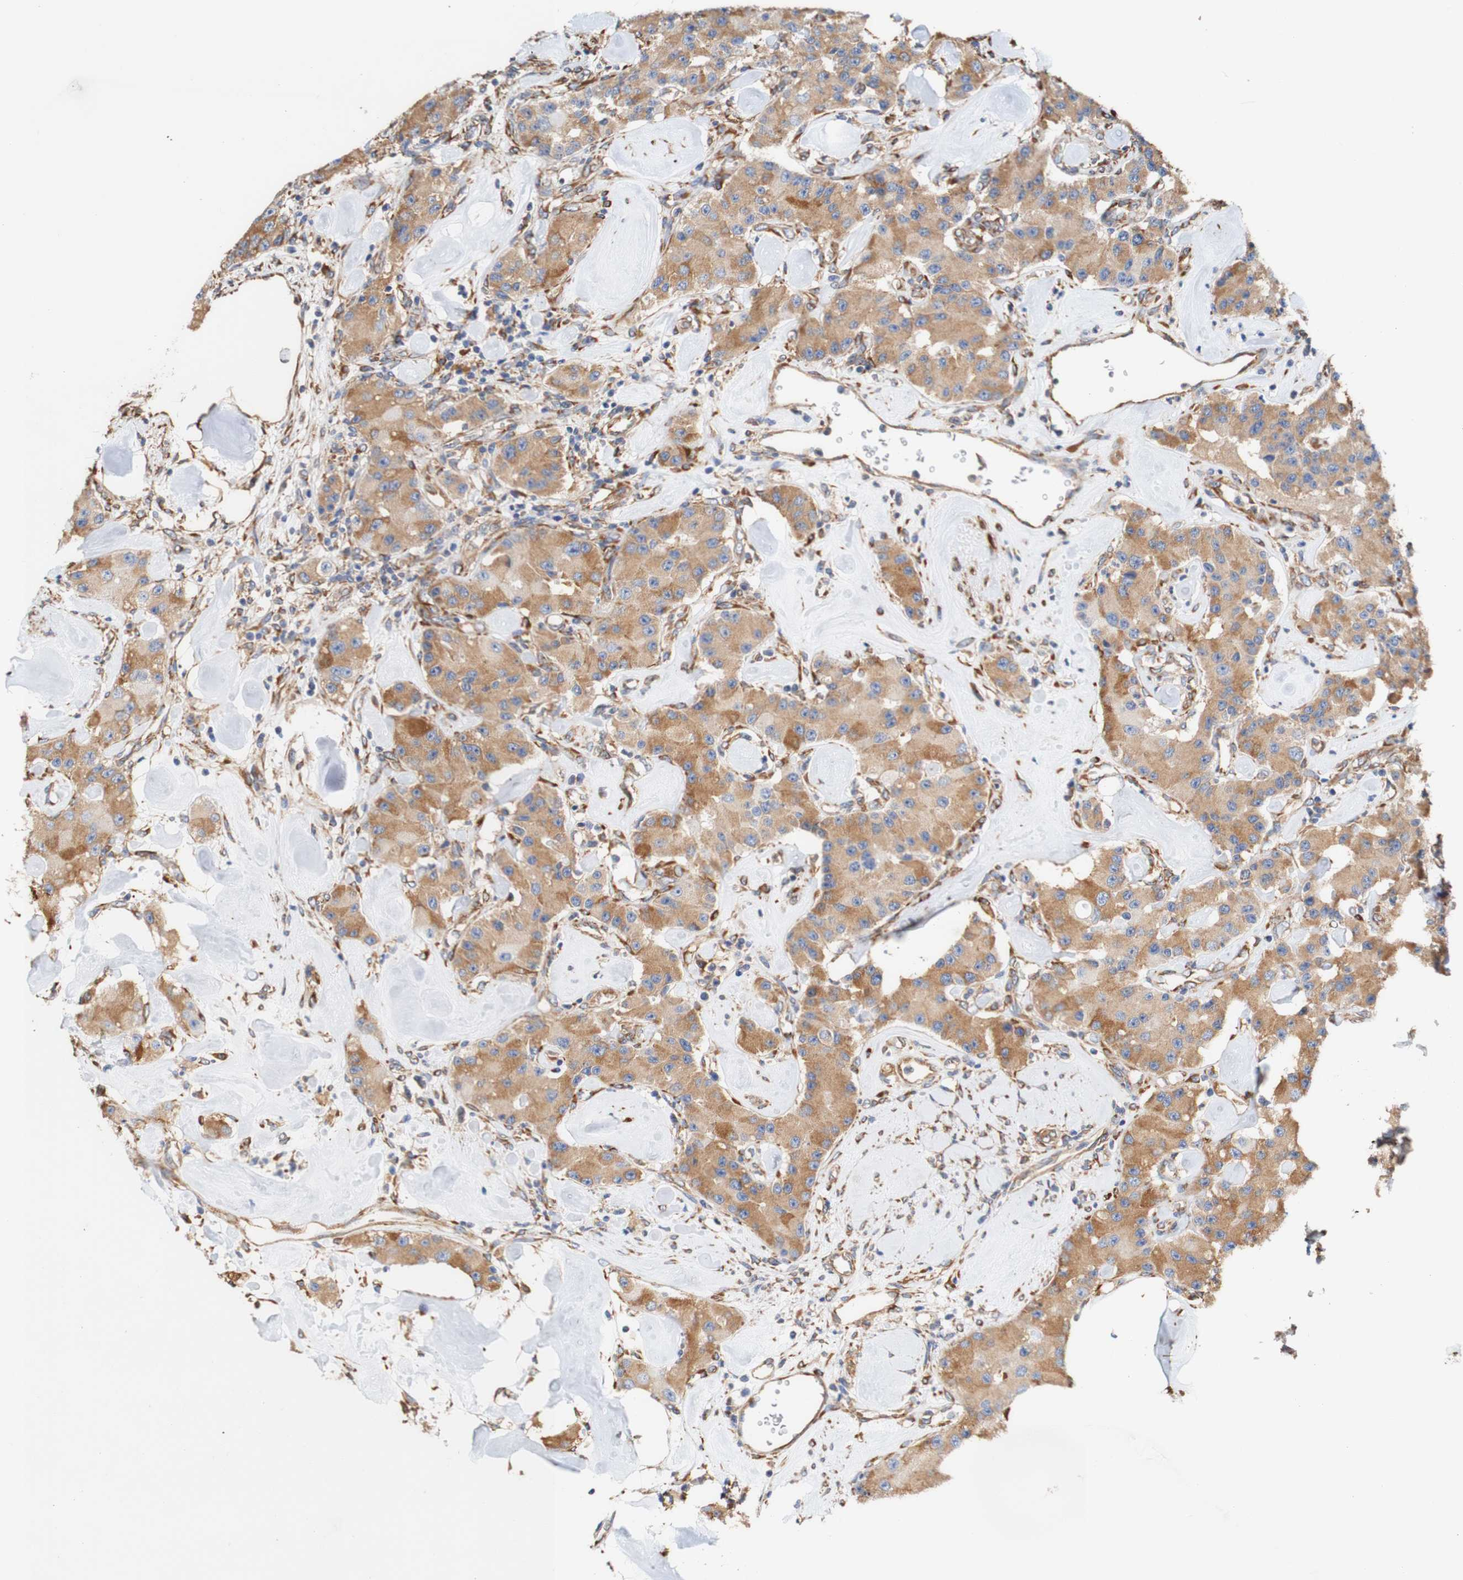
{"staining": {"intensity": "moderate", "quantity": ">75%", "location": "cytoplasmic/membranous"}, "tissue": "carcinoid", "cell_type": "Tumor cells", "image_type": "cancer", "snomed": [{"axis": "morphology", "description": "Carcinoid, malignant, NOS"}, {"axis": "topography", "description": "Pancreas"}], "caption": "Immunohistochemical staining of carcinoid displays moderate cytoplasmic/membranous protein expression in approximately >75% of tumor cells.", "gene": "EIF2AK4", "patient": {"sex": "male", "age": 41}}